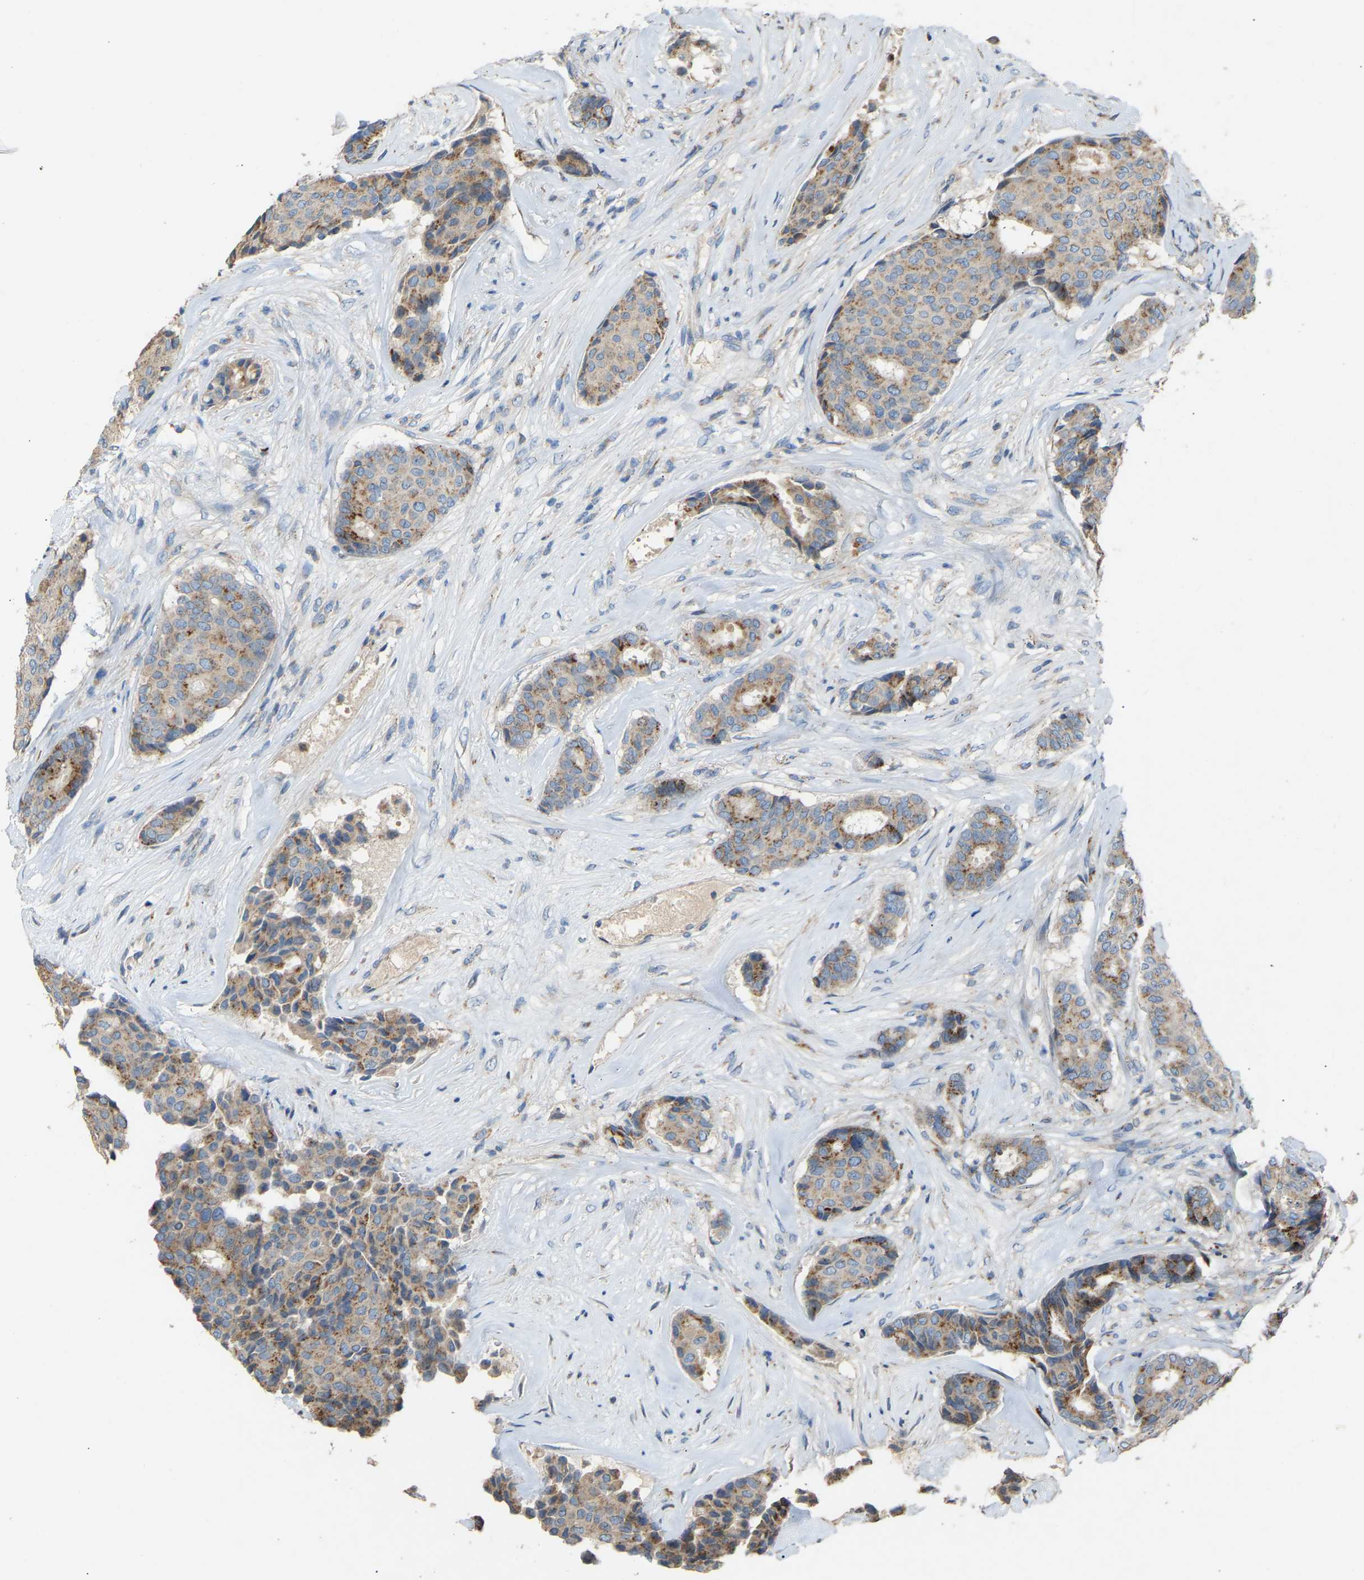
{"staining": {"intensity": "moderate", "quantity": "<25%", "location": "cytoplasmic/membranous"}, "tissue": "breast cancer", "cell_type": "Tumor cells", "image_type": "cancer", "snomed": [{"axis": "morphology", "description": "Duct carcinoma"}, {"axis": "topography", "description": "Breast"}], "caption": "Breast cancer was stained to show a protein in brown. There is low levels of moderate cytoplasmic/membranous expression in approximately <25% of tumor cells.", "gene": "RGP1", "patient": {"sex": "female", "age": 75}}